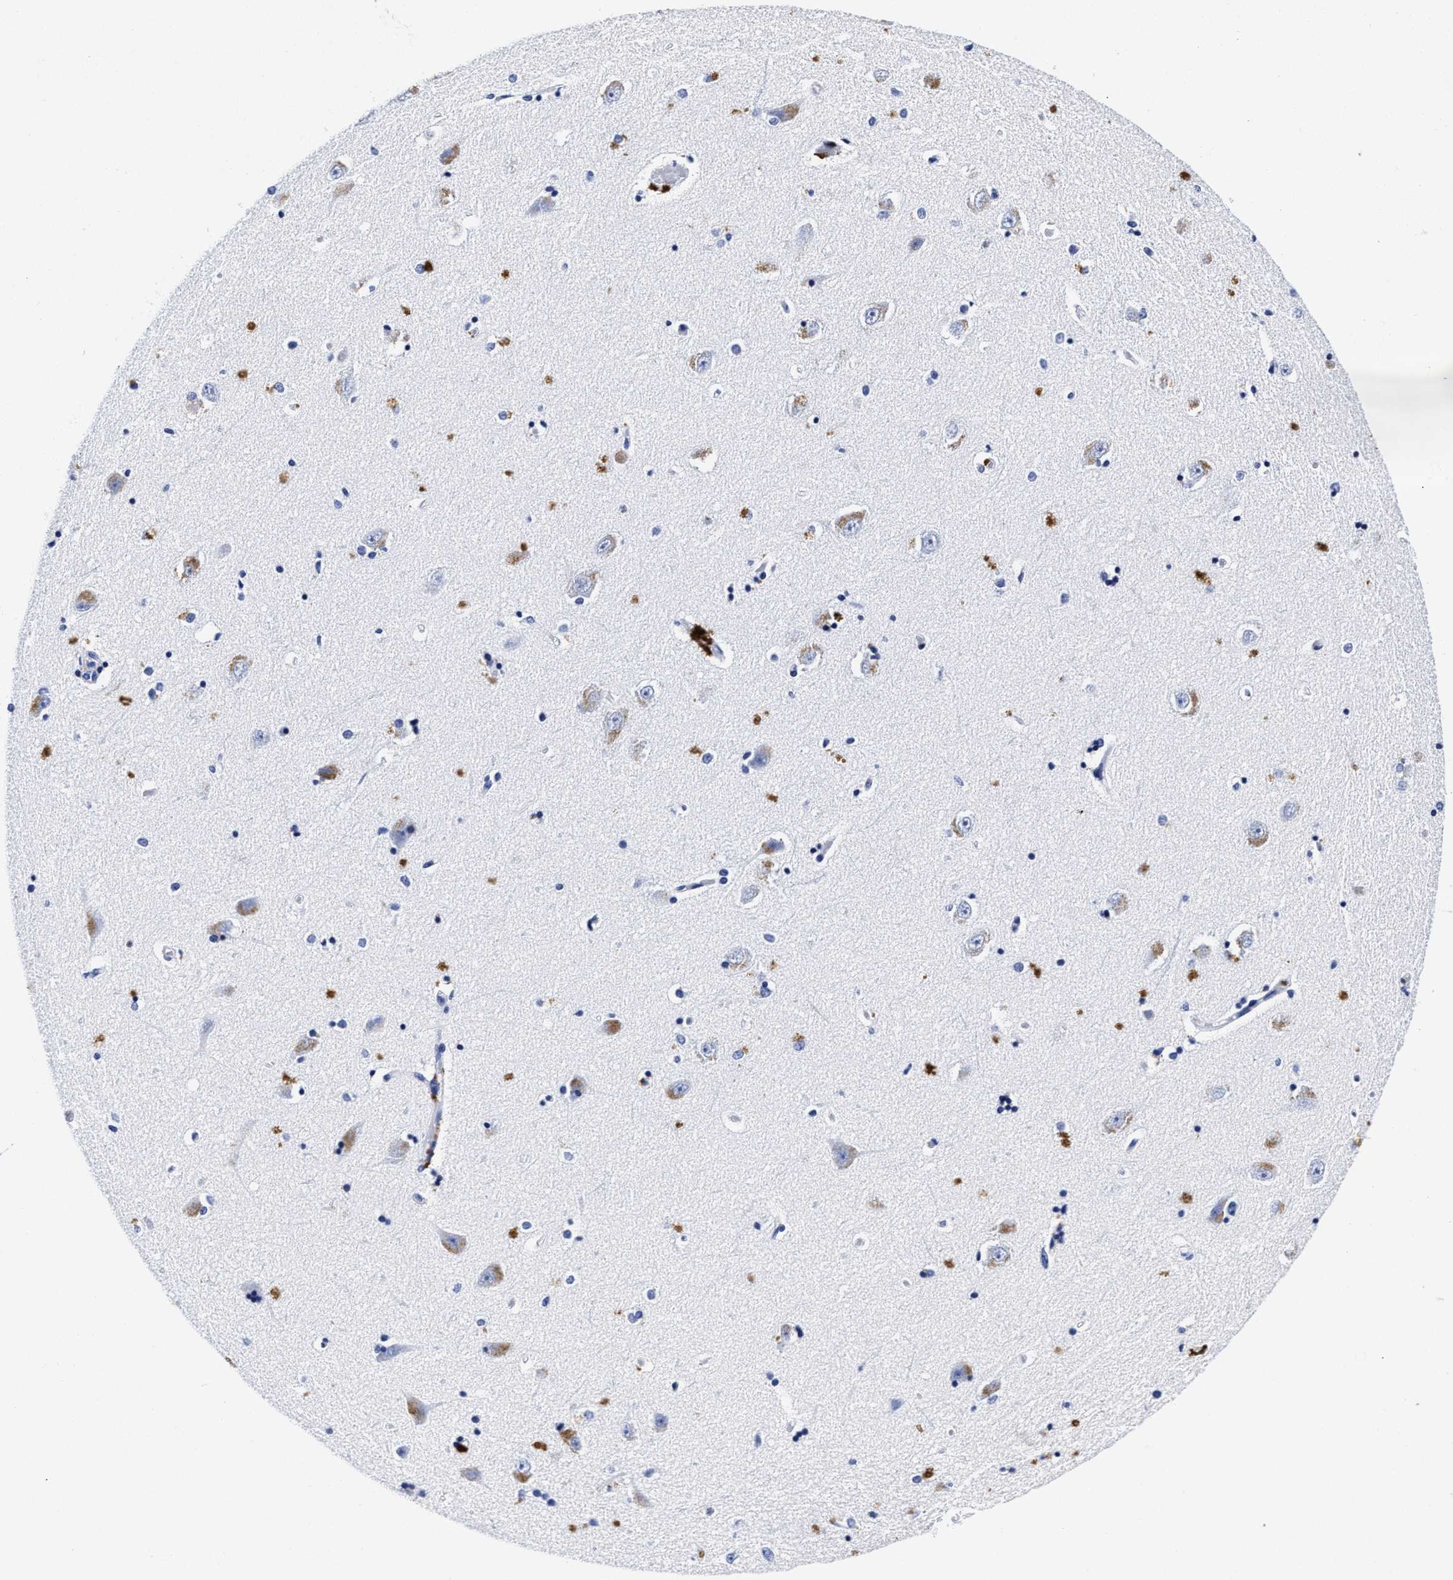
{"staining": {"intensity": "negative", "quantity": "none", "location": "none"}, "tissue": "hippocampus", "cell_type": "Glial cells", "image_type": "normal", "snomed": [{"axis": "morphology", "description": "Normal tissue, NOS"}, {"axis": "topography", "description": "Hippocampus"}], "caption": "This micrograph is of normal hippocampus stained with immunohistochemistry to label a protein in brown with the nuclei are counter-stained blue. There is no positivity in glial cells. (Stains: DAB (3,3'-diaminobenzidine) immunohistochemistry with hematoxylin counter stain, Microscopy: brightfield microscopy at high magnification).", "gene": "LRRC8E", "patient": {"sex": "male", "age": 45}}